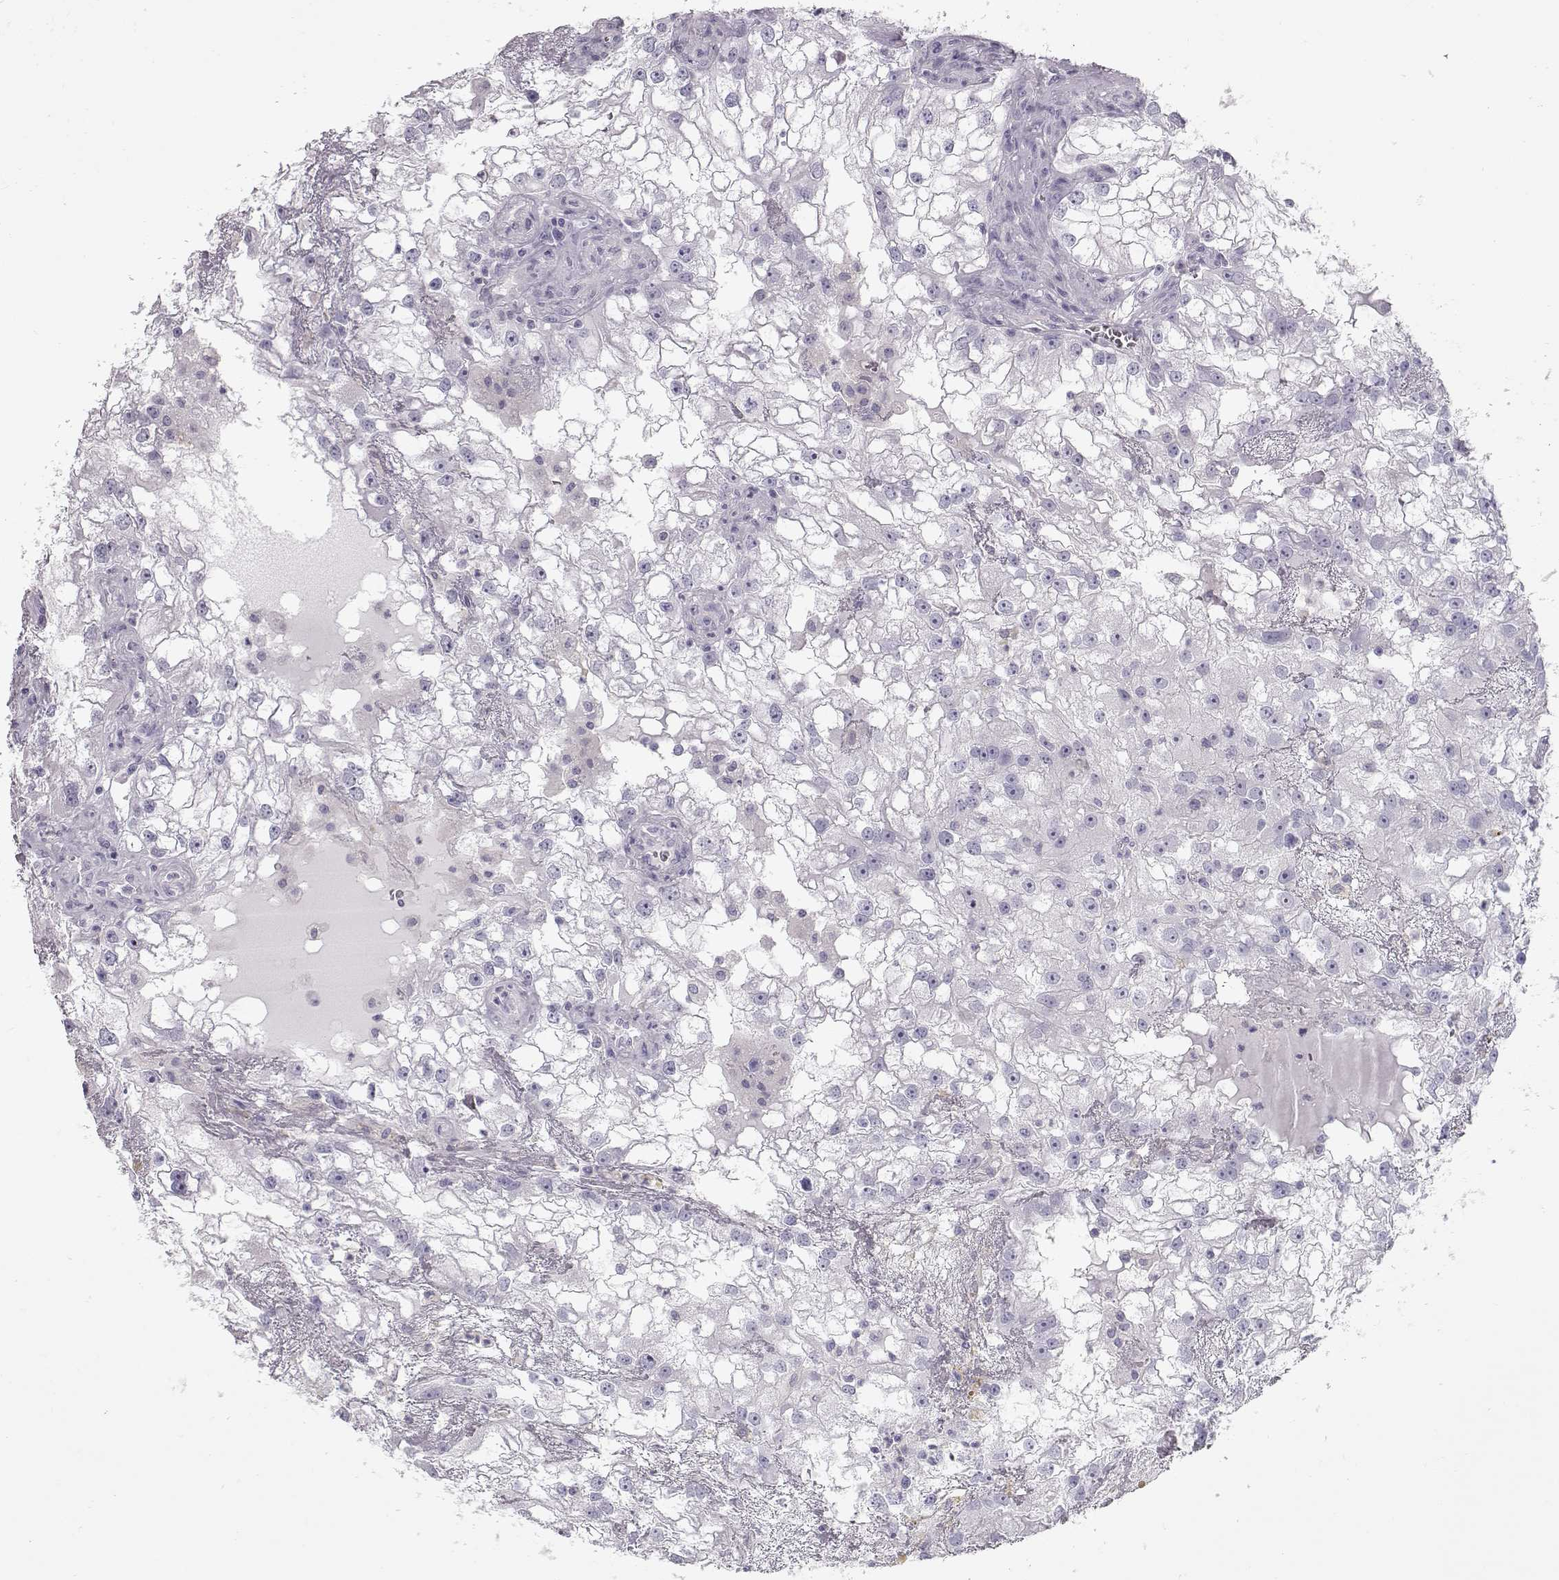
{"staining": {"intensity": "negative", "quantity": "none", "location": "none"}, "tissue": "renal cancer", "cell_type": "Tumor cells", "image_type": "cancer", "snomed": [{"axis": "morphology", "description": "Adenocarcinoma, NOS"}, {"axis": "topography", "description": "Kidney"}], "caption": "A photomicrograph of renal cancer (adenocarcinoma) stained for a protein displays no brown staining in tumor cells.", "gene": "SLITRK3", "patient": {"sex": "male", "age": 59}}